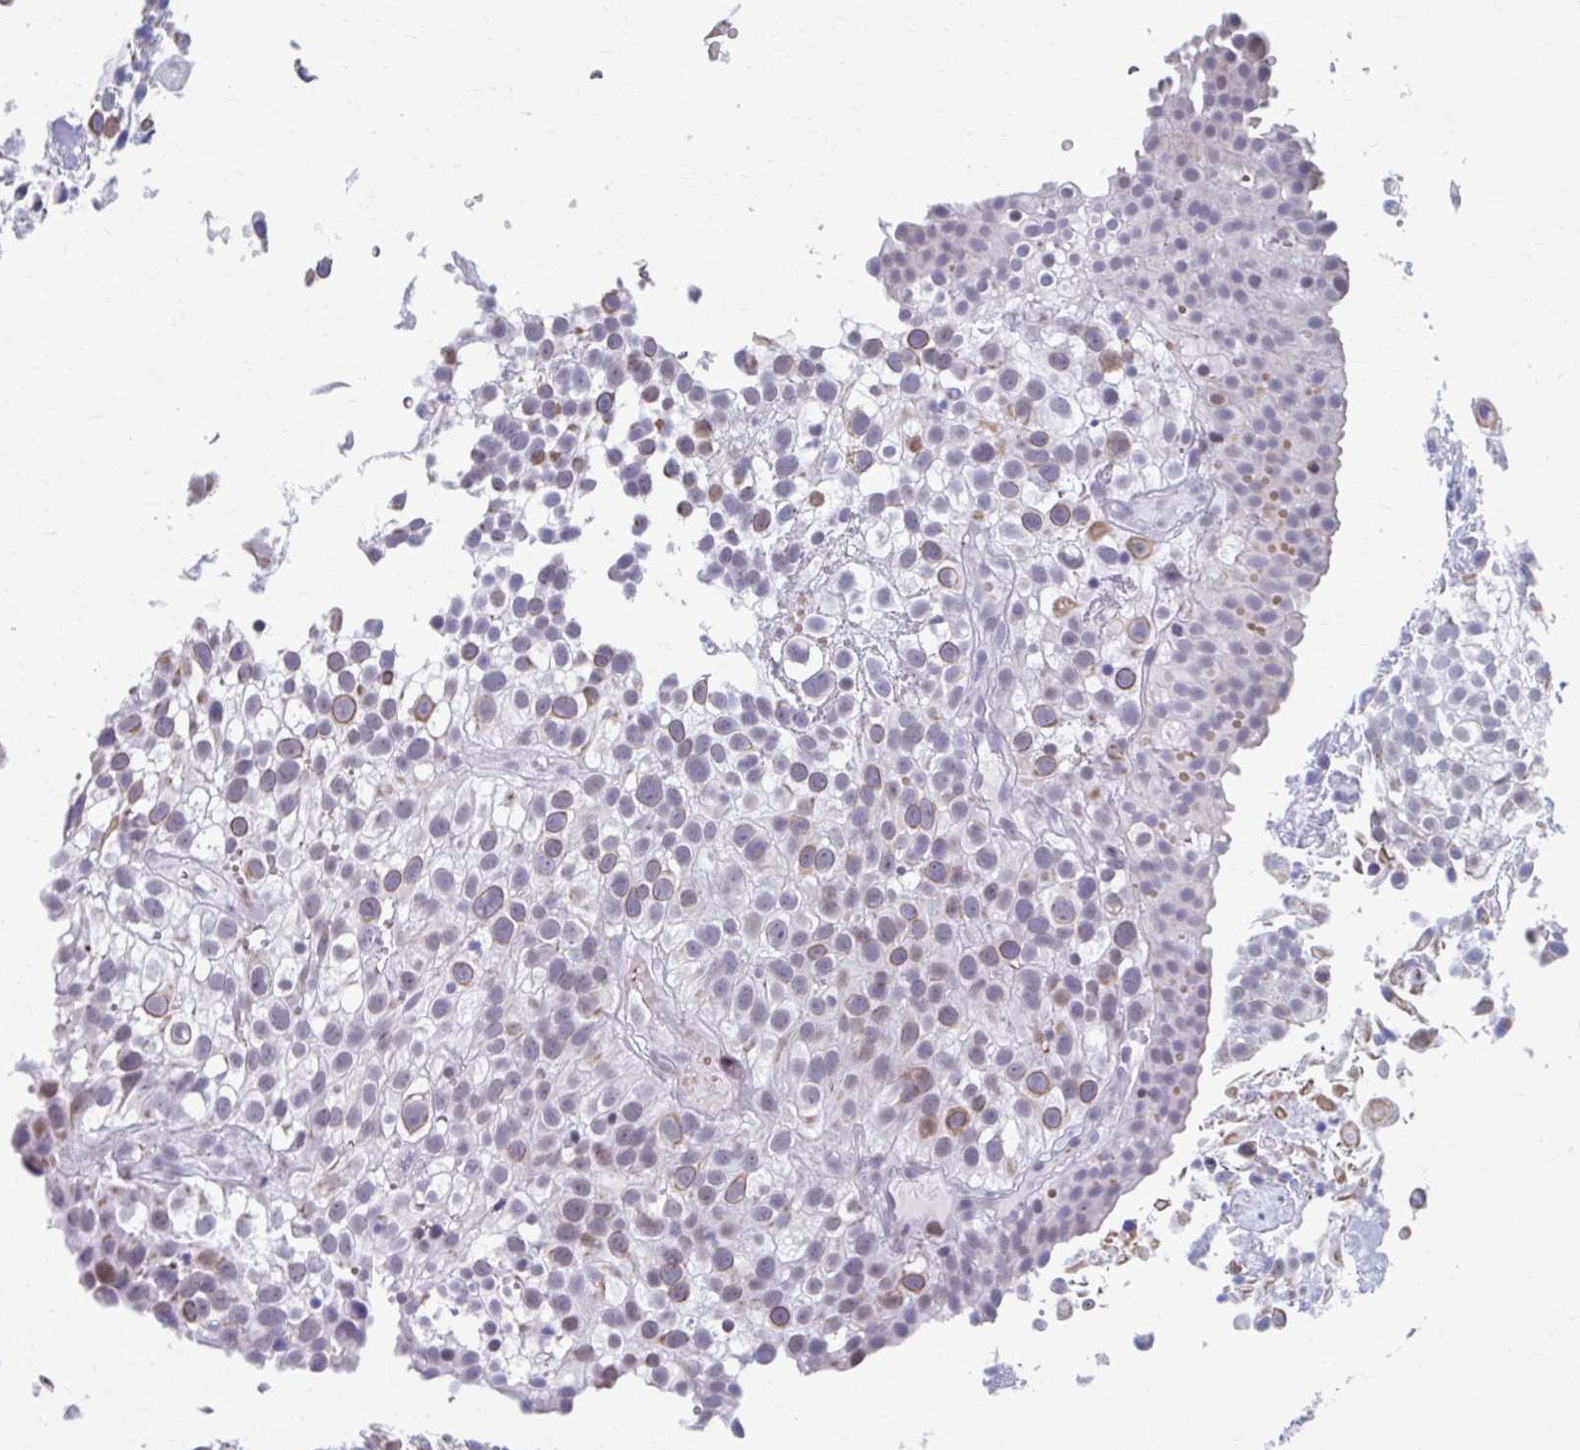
{"staining": {"intensity": "weak", "quantity": "25%-75%", "location": "cytoplasmic/membranous"}, "tissue": "urothelial cancer", "cell_type": "Tumor cells", "image_type": "cancer", "snomed": [{"axis": "morphology", "description": "Urothelial carcinoma, High grade"}, {"axis": "topography", "description": "Urinary bladder"}], "caption": "Urothelial cancer stained with DAB (3,3'-diaminobenzidine) IHC displays low levels of weak cytoplasmic/membranous positivity in approximately 25%-75% of tumor cells.", "gene": "ABHD16B", "patient": {"sex": "male", "age": 56}}